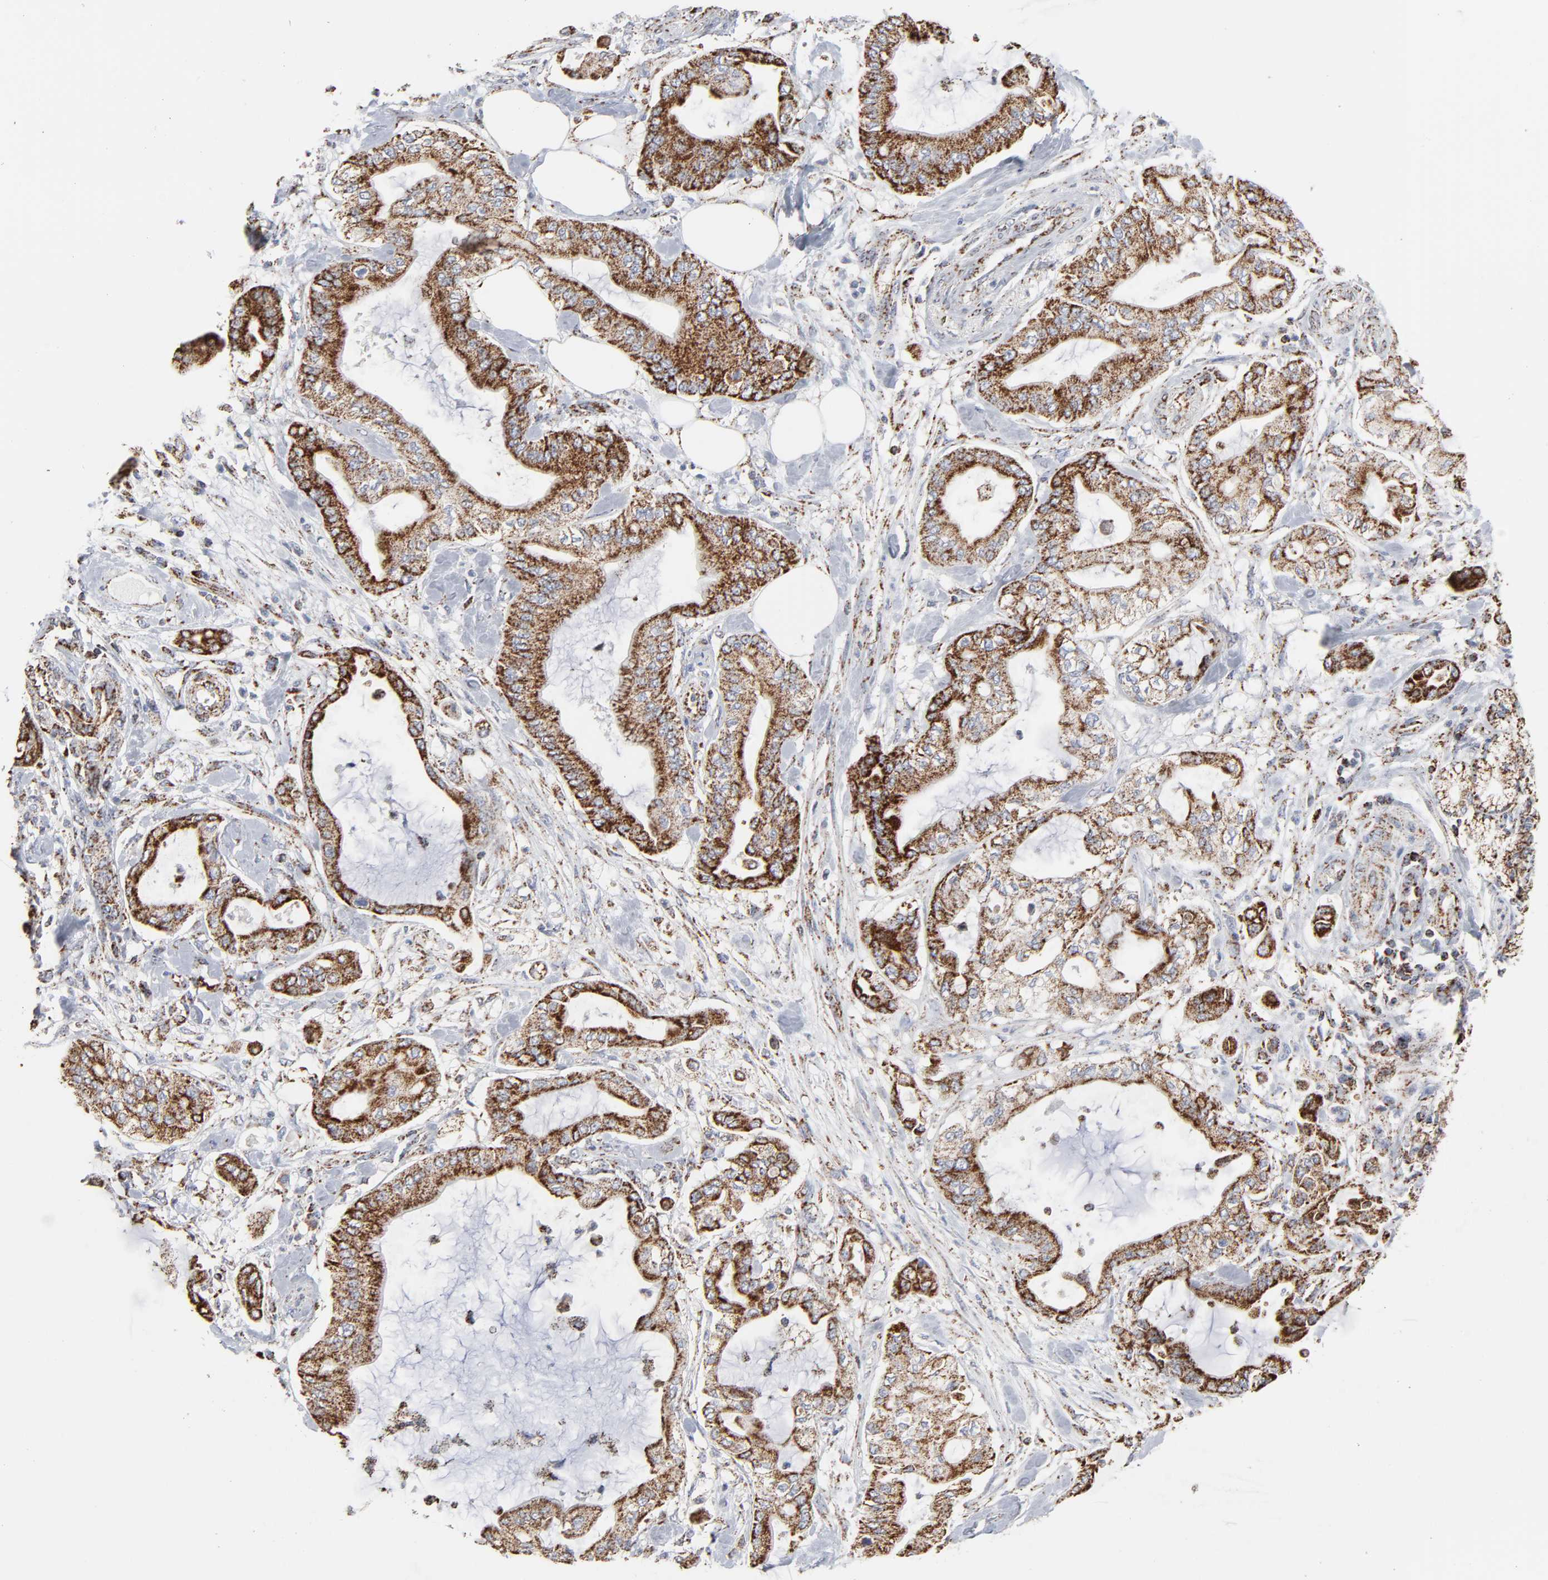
{"staining": {"intensity": "strong", "quantity": ">75%", "location": "cytoplasmic/membranous"}, "tissue": "pancreatic cancer", "cell_type": "Tumor cells", "image_type": "cancer", "snomed": [{"axis": "morphology", "description": "Adenocarcinoma, NOS"}, {"axis": "morphology", "description": "Adenocarcinoma, metastatic, NOS"}, {"axis": "topography", "description": "Lymph node"}, {"axis": "topography", "description": "Pancreas"}, {"axis": "topography", "description": "Duodenum"}], "caption": "Strong cytoplasmic/membranous protein expression is present in about >75% of tumor cells in pancreatic cancer.", "gene": "UQCRC1", "patient": {"sex": "female", "age": 64}}